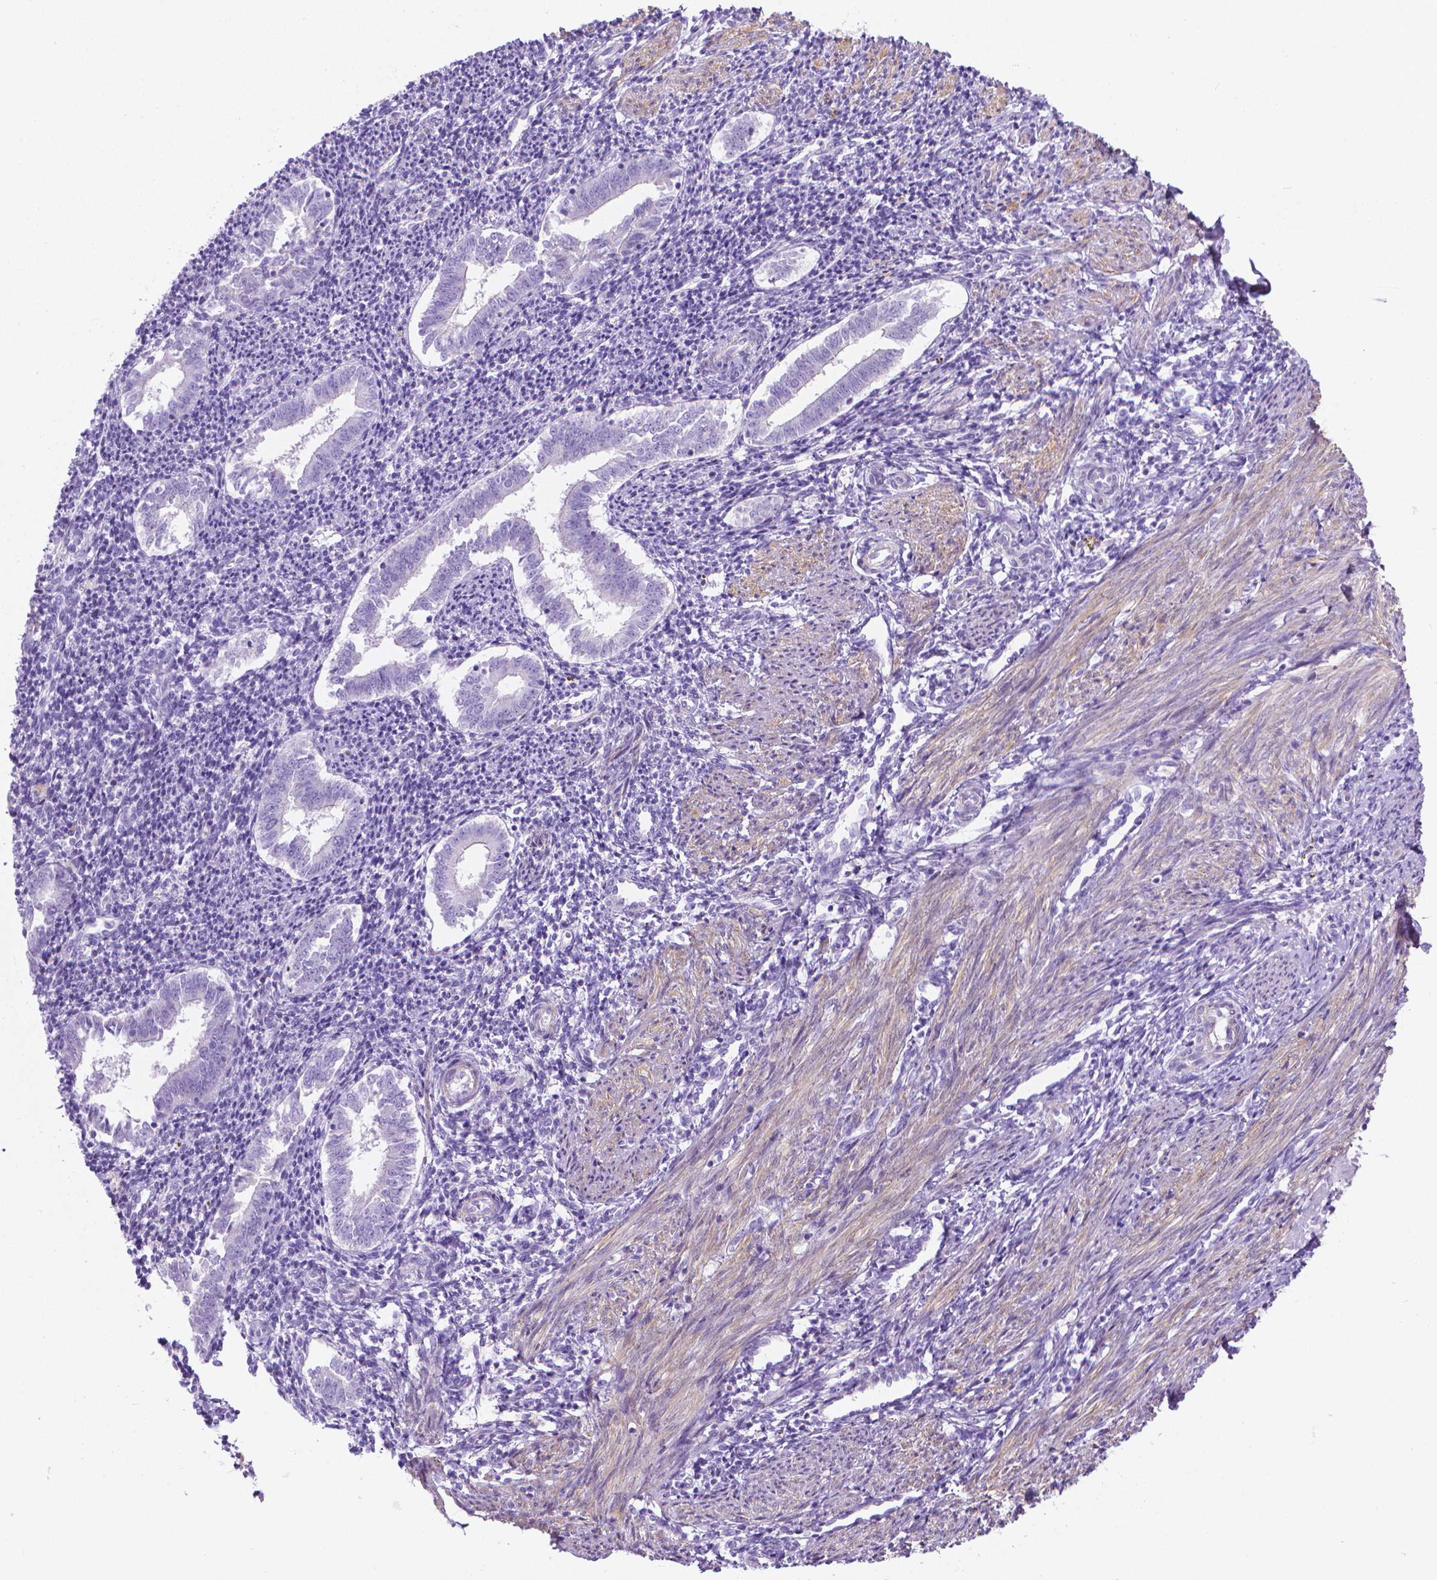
{"staining": {"intensity": "negative", "quantity": "none", "location": "none"}, "tissue": "endometrium", "cell_type": "Cells in endometrial stroma", "image_type": "normal", "snomed": [{"axis": "morphology", "description": "Normal tissue, NOS"}, {"axis": "topography", "description": "Endometrium"}], "caption": "Protein analysis of normal endometrium exhibits no significant positivity in cells in endometrial stroma. (IHC, brightfield microscopy, high magnification).", "gene": "FASN", "patient": {"sex": "female", "age": 25}}